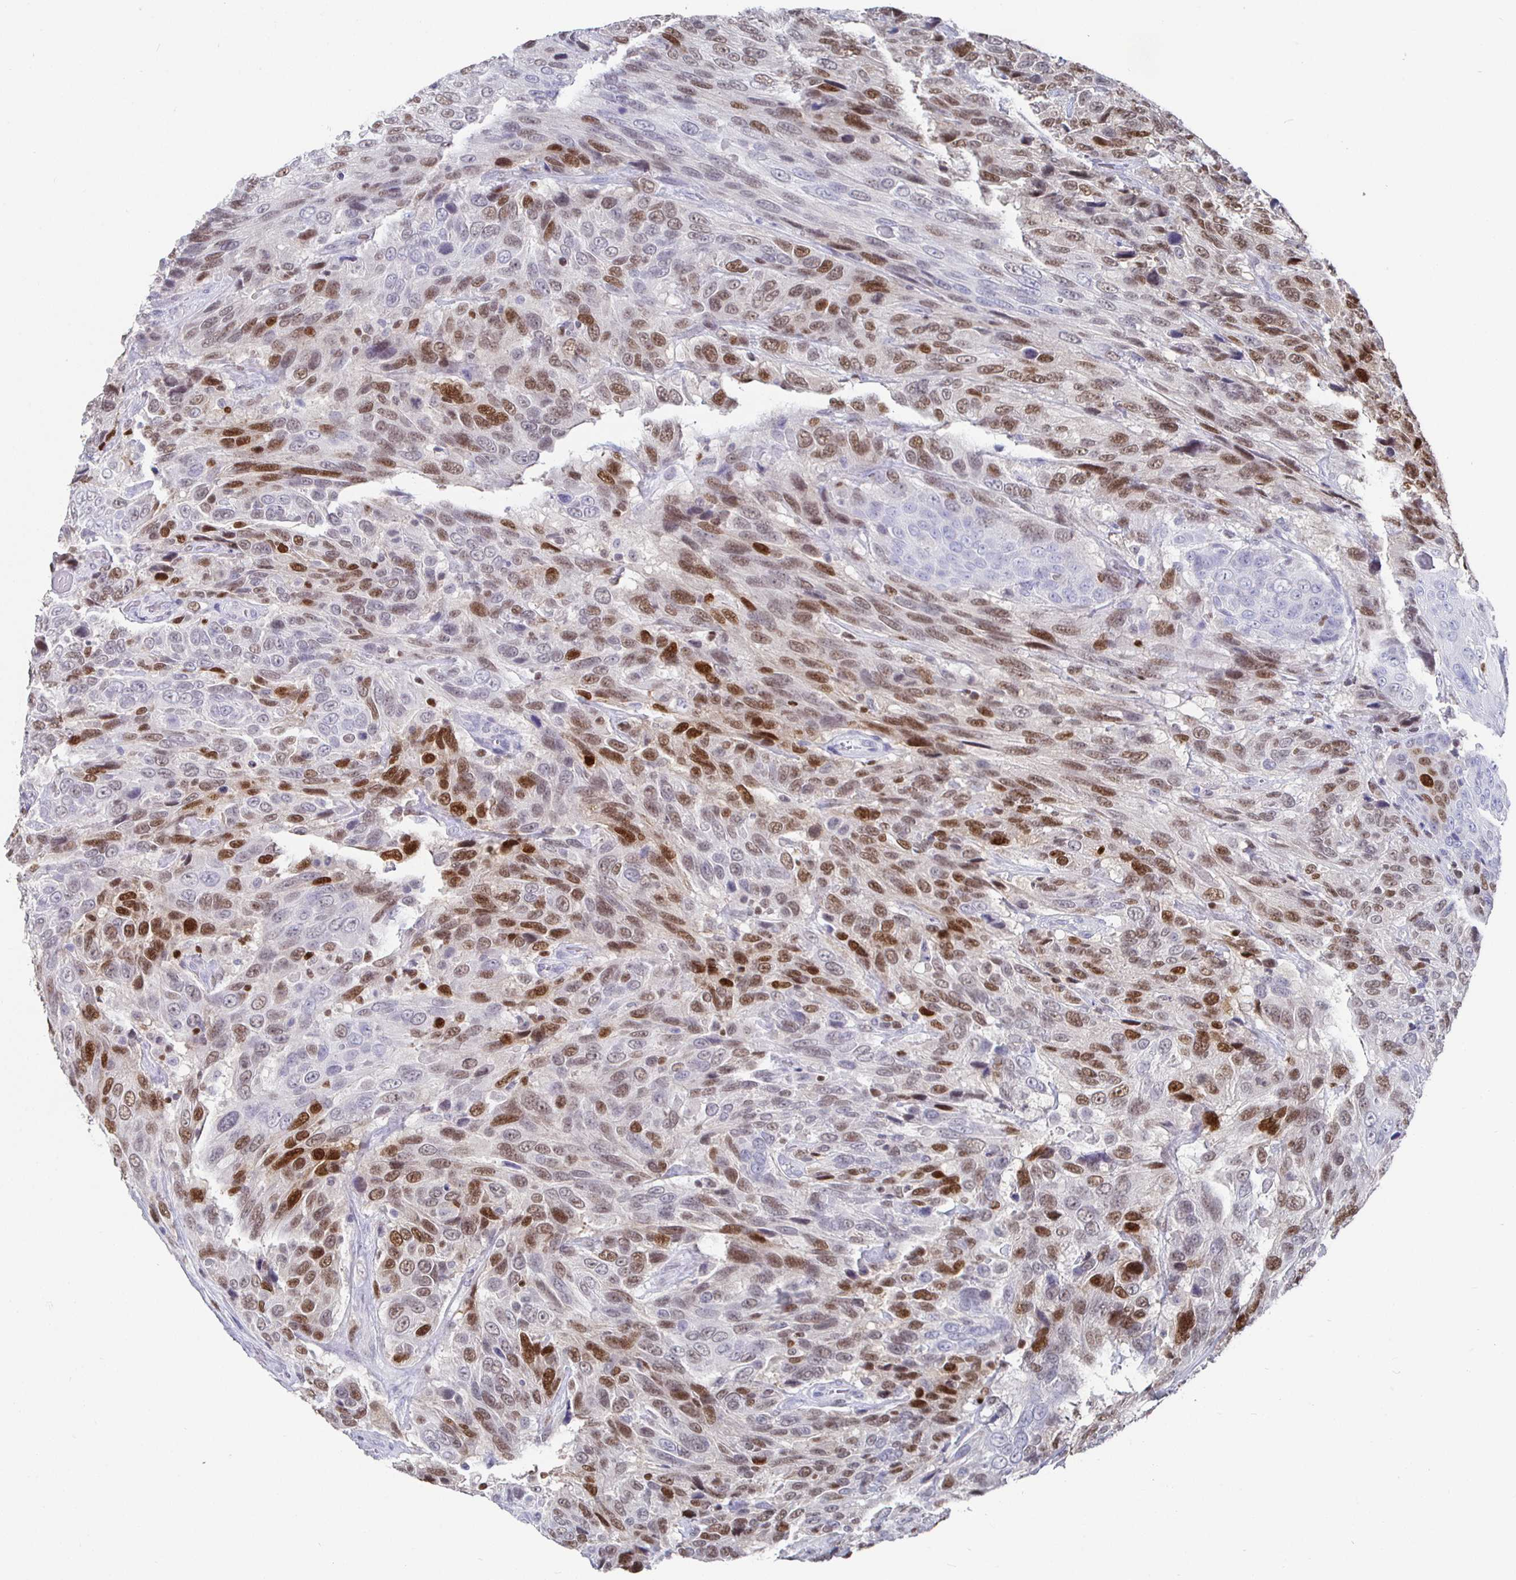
{"staining": {"intensity": "moderate", "quantity": "25%-75%", "location": "nuclear"}, "tissue": "urothelial cancer", "cell_type": "Tumor cells", "image_type": "cancer", "snomed": [{"axis": "morphology", "description": "Urothelial carcinoma, High grade"}, {"axis": "topography", "description": "Urinary bladder"}], "caption": "Human urothelial cancer stained with a protein marker exhibits moderate staining in tumor cells.", "gene": "RUNX2", "patient": {"sex": "female", "age": 70}}